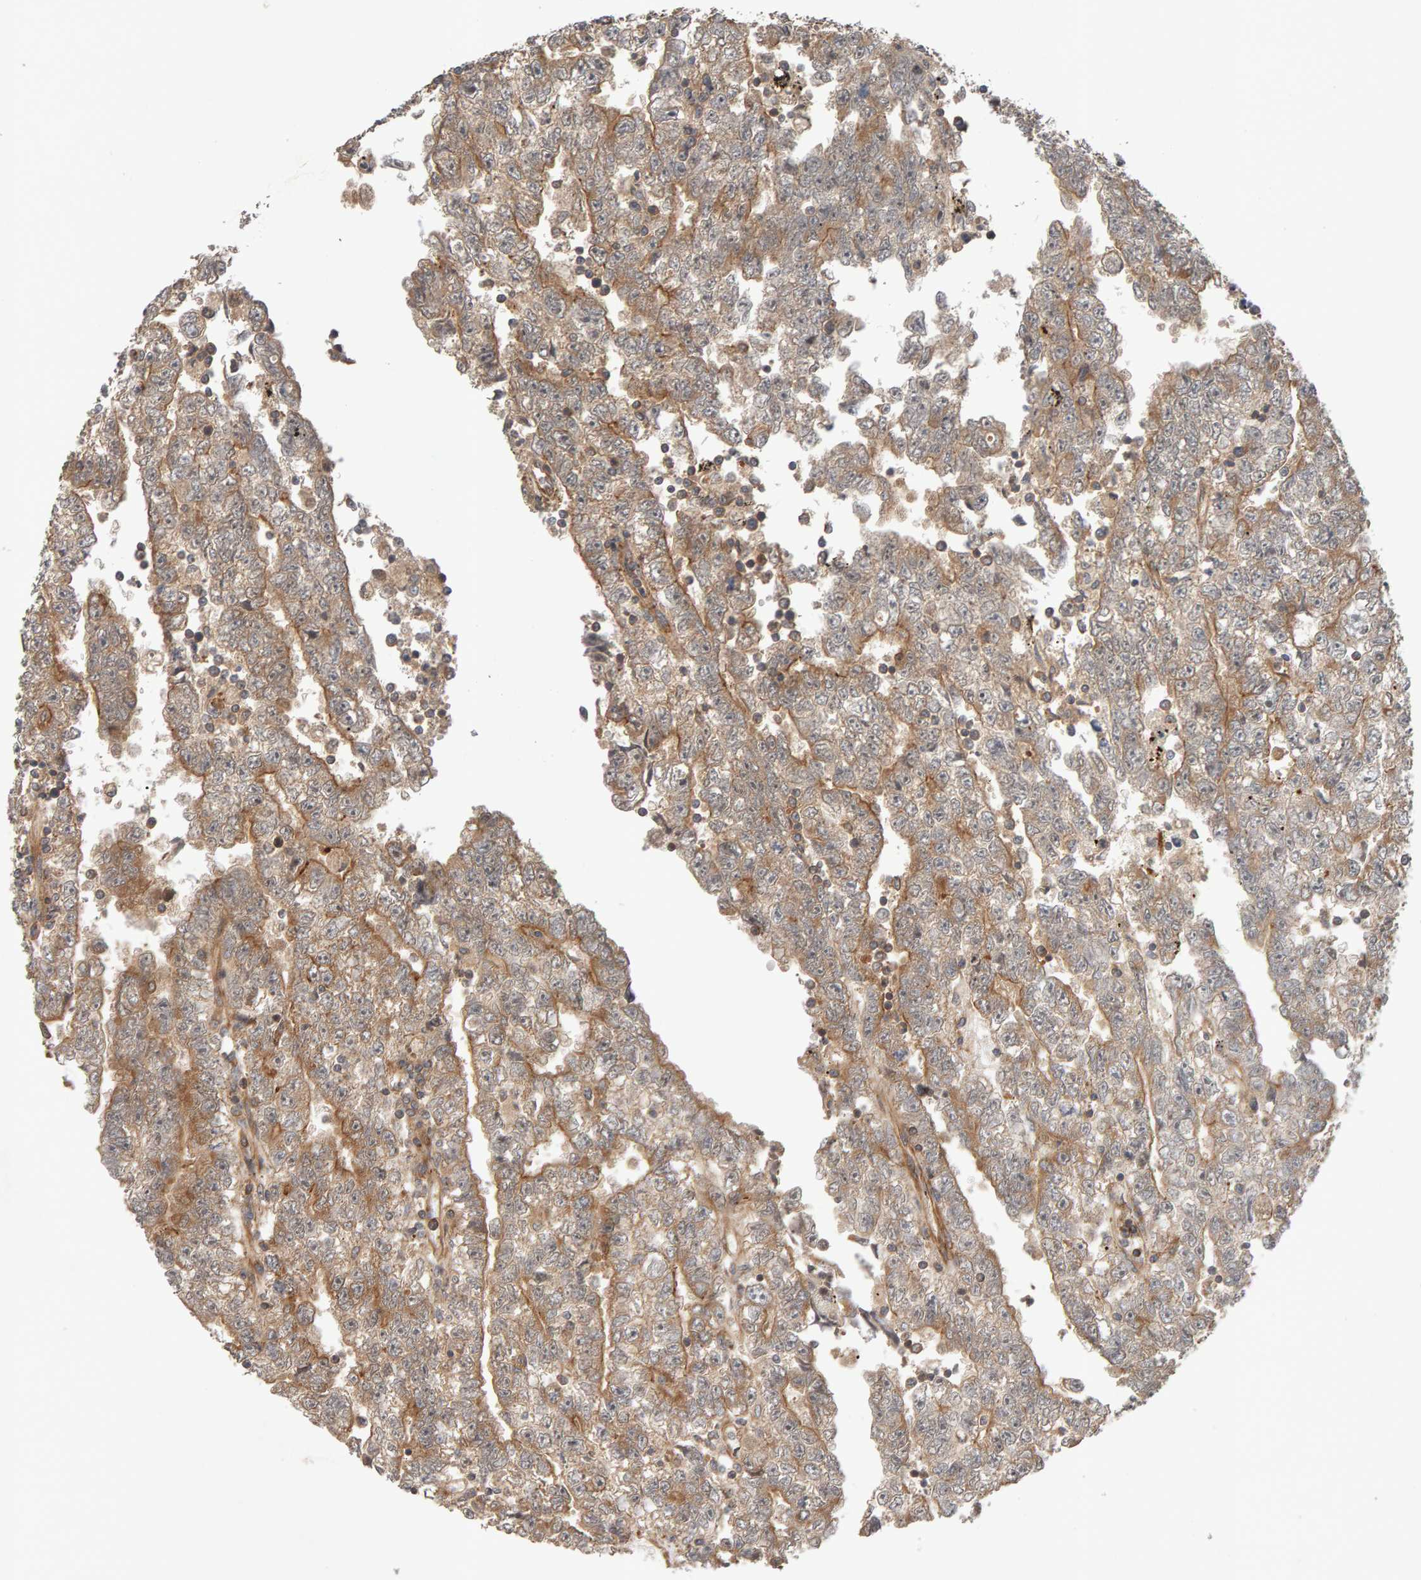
{"staining": {"intensity": "weak", "quantity": ">75%", "location": "cytoplasmic/membranous"}, "tissue": "testis cancer", "cell_type": "Tumor cells", "image_type": "cancer", "snomed": [{"axis": "morphology", "description": "Carcinoma, Embryonal, NOS"}, {"axis": "topography", "description": "Testis"}], "caption": "Protein staining exhibits weak cytoplasmic/membranous staining in approximately >75% of tumor cells in embryonal carcinoma (testis).", "gene": "SYNRG", "patient": {"sex": "male", "age": 25}}